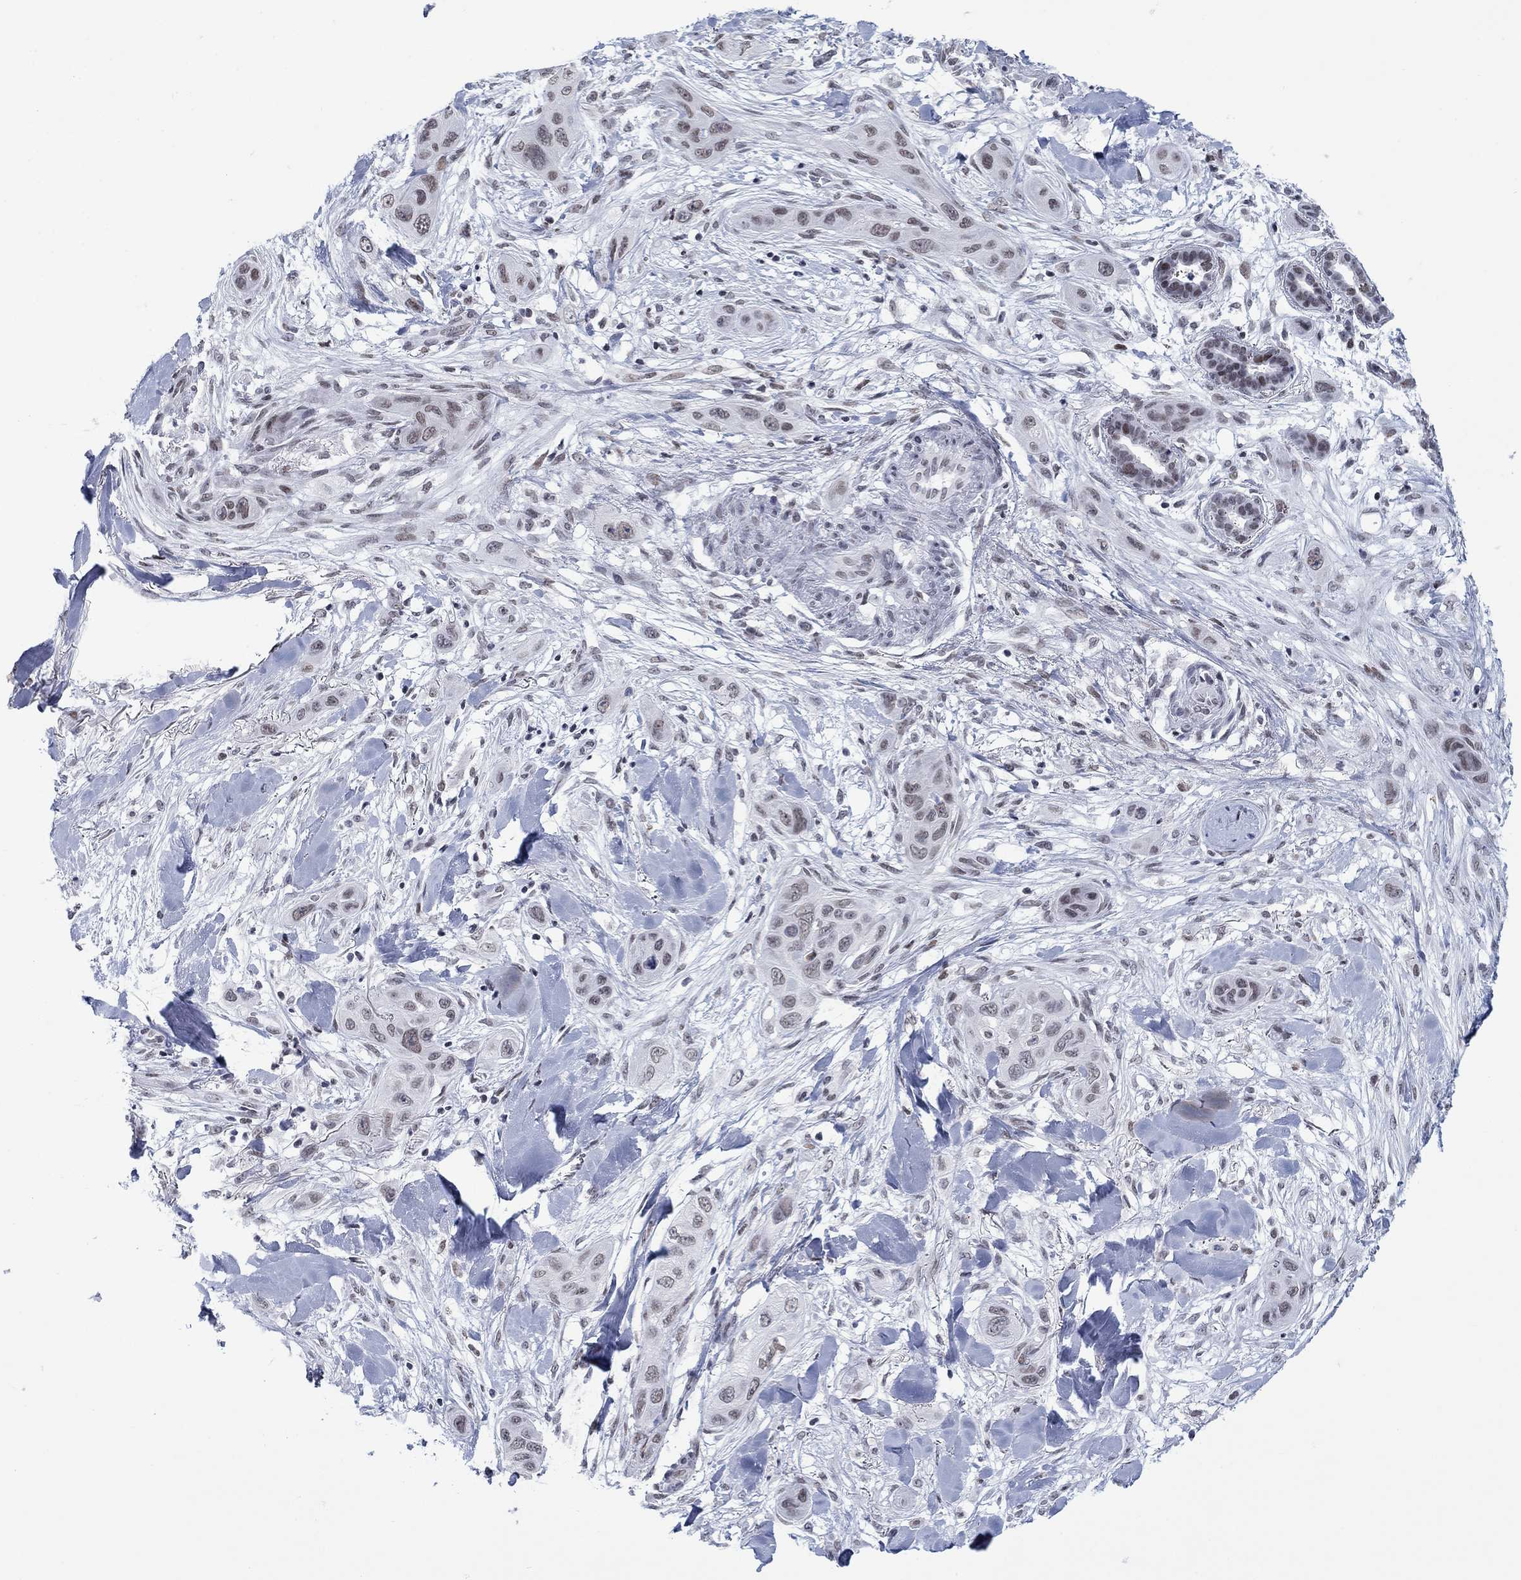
{"staining": {"intensity": "negative", "quantity": "none", "location": "none"}, "tissue": "skin cancer", "cell_type": "Tumor cells", "image_type": "cancer", "snomed": [{"axis": "morphology", "description": "Squamous cell carcinoma, NOS"}, {"axis": "topography", "description": "Skin"}], "caption": "A high-resolution image shows immunohistochemistry (IHC) staining of squamous cell carcinoma (skin), which displays no significant positivity in tumor cells. (DAB (3,3'-diaminobenzidine) immunohistochemistry visualized using brightfield microscopy, high magnification).", "gene": "NPAS3", "patient": {"sex": "male", "age": 78}}